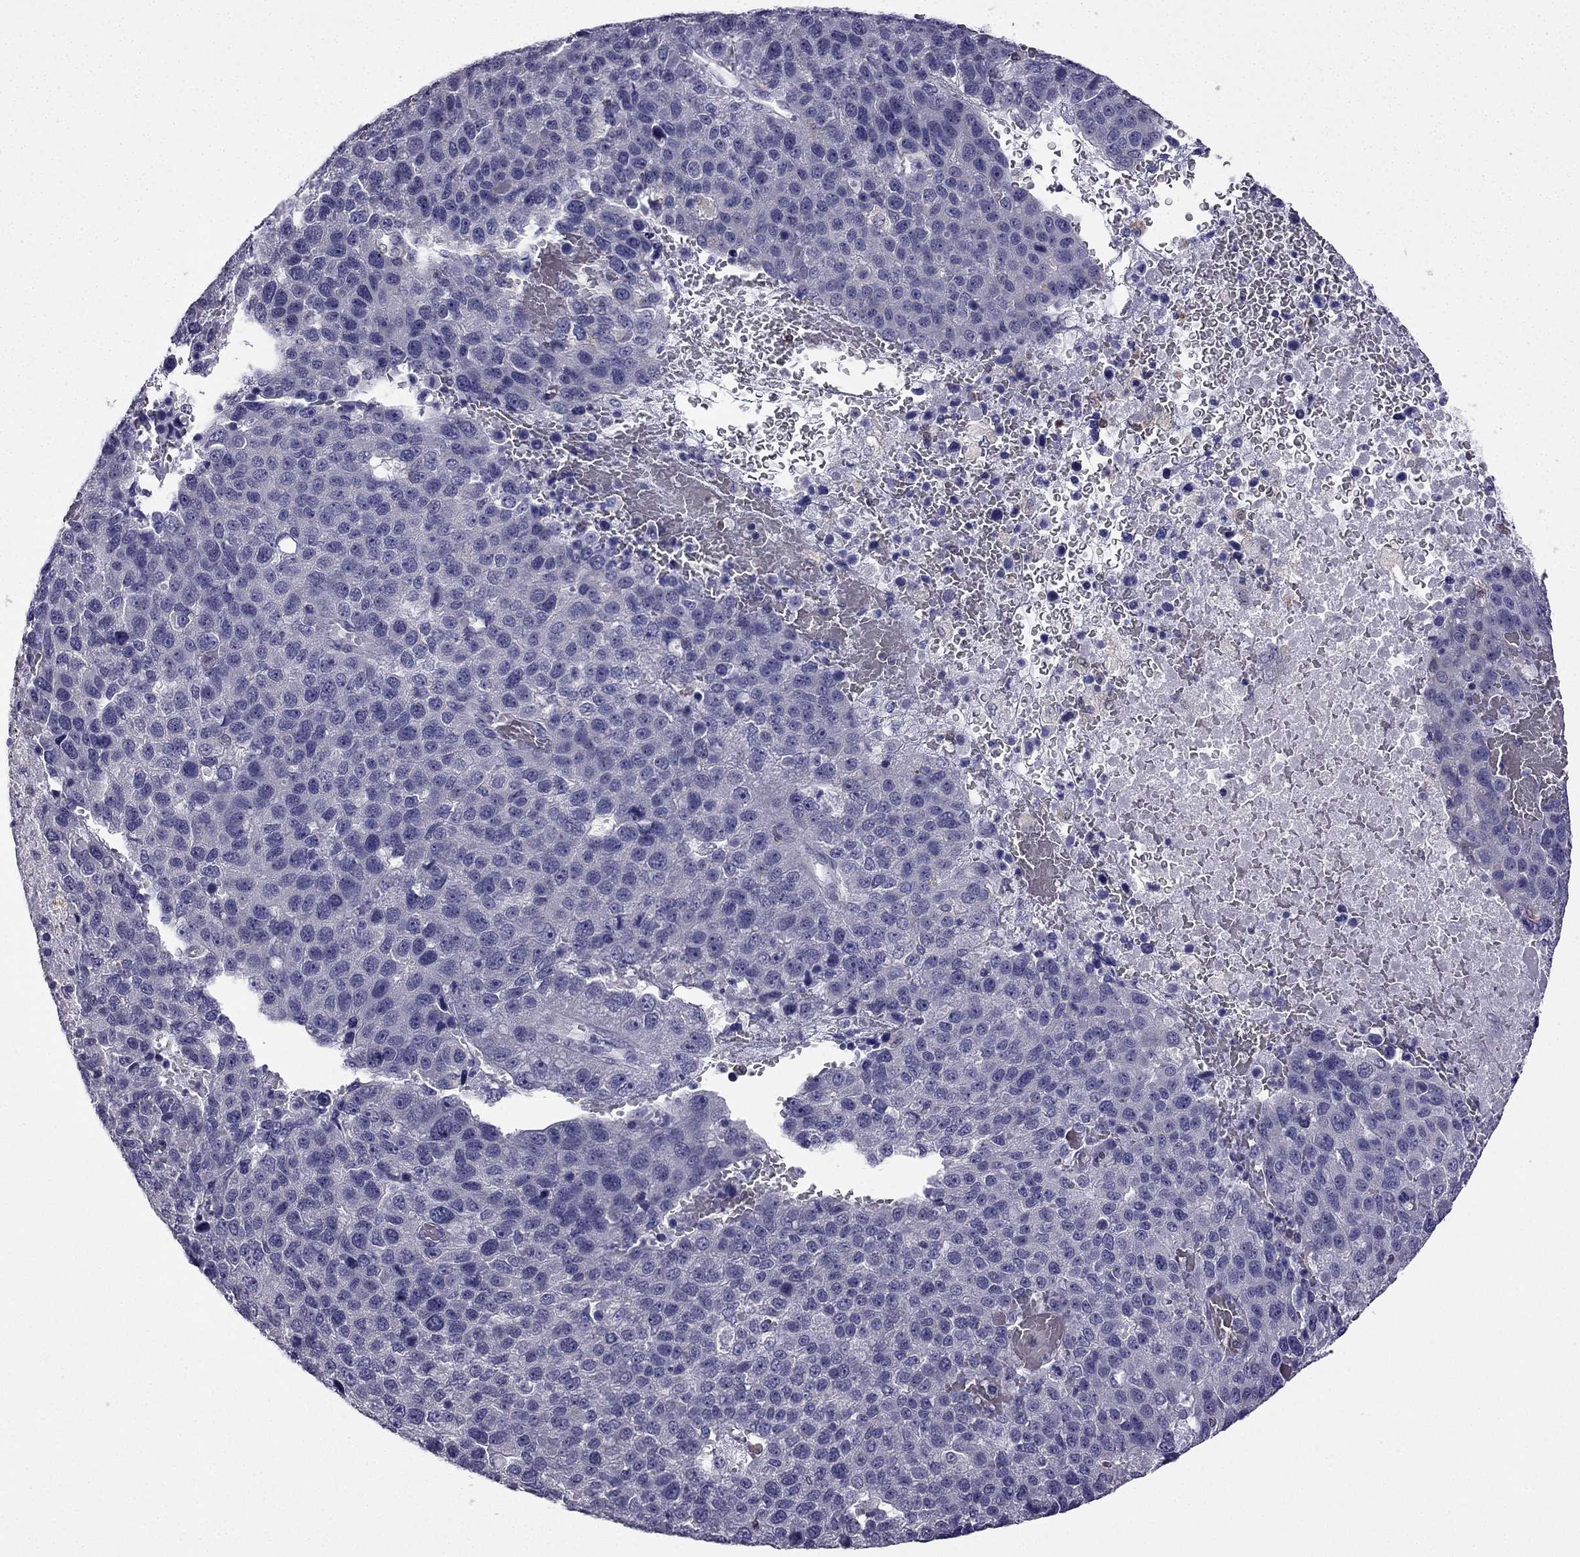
{"staining": {"intensity": "negative", "quantity": "none", "location": "none"}, "tissue": "pancreatic cancer", "cell_type": "Tumor cells", "image_type": "cancer", "snomed": [{"axis": "morphology", "description": "Adenocarcinoma, NOS"}, {"axis": "topography", "description": "Pancreas"}], "caption": "Tumor cells show no significant protein staining in pancreatic adenocarcinoma. (Immunohistochemistry, brightfield microscopy, high magnification).", "gene": "CCK", "patient": {"sex": "female", "age": 61}}